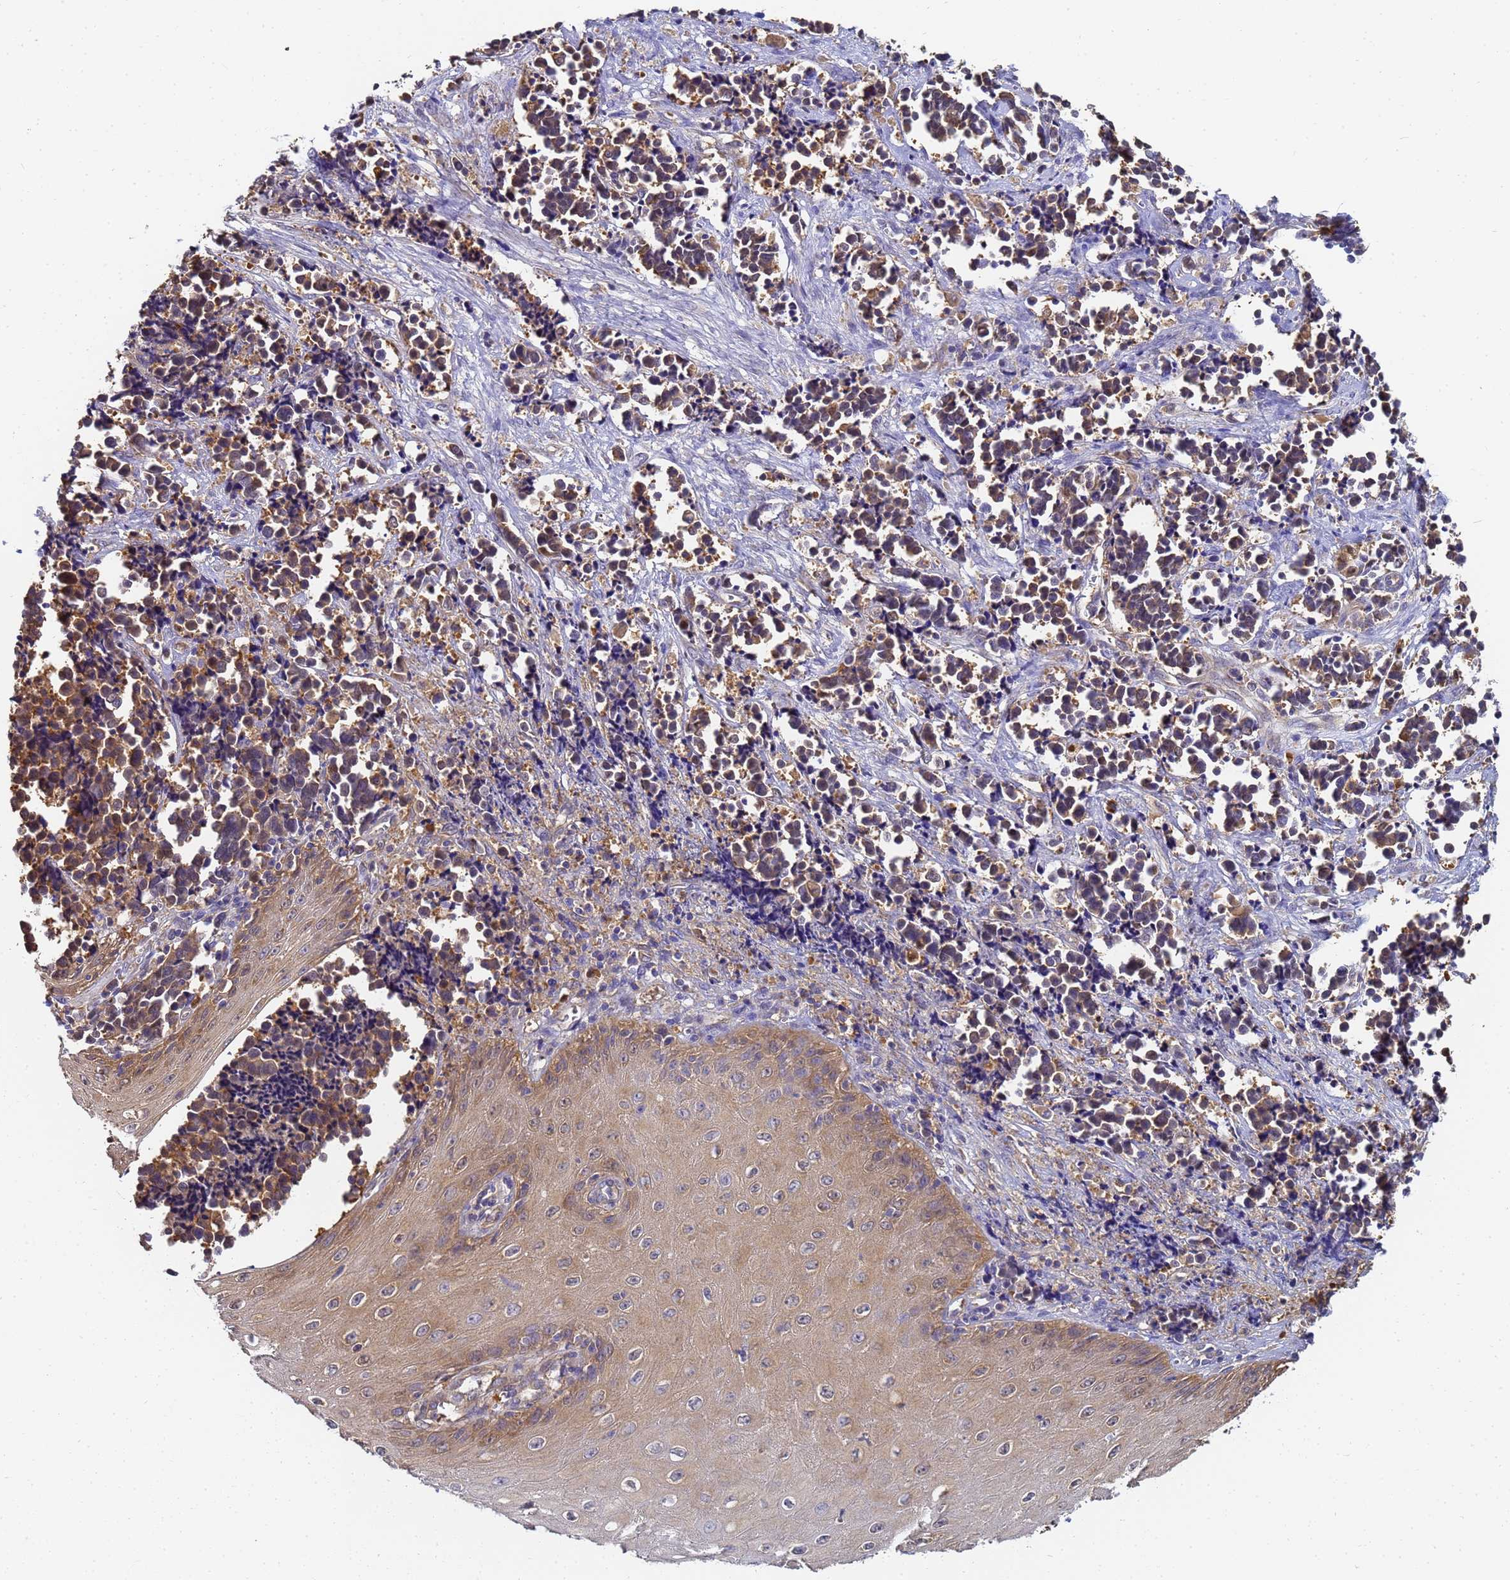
{"staining": {"intensity": "moderate", "quantity": ">75%", "location": "cytoplasmic/membranous,nuclear"}, "tissue": "cervical cancer", "cell_type": "Tumor cells", "image_type": "cancer", "snomed": [{"axis": "morphology", "description": "Normal tissue, NOS"}, {"axis": "morphology", "description": "Squamous cell carcinoma, NOS"}, {"axis": "topography", "description": "Cervix"}], "caption": "Immunohistochemical staining of human cervical squamous cell carcinoma exhibits medium levels of moderate cytoplasmic/membranous and nuclear expression in about >75% of tumor cells.", "gene": "NME1-NME2", "patient": {"sex": "female", "age": 35}}